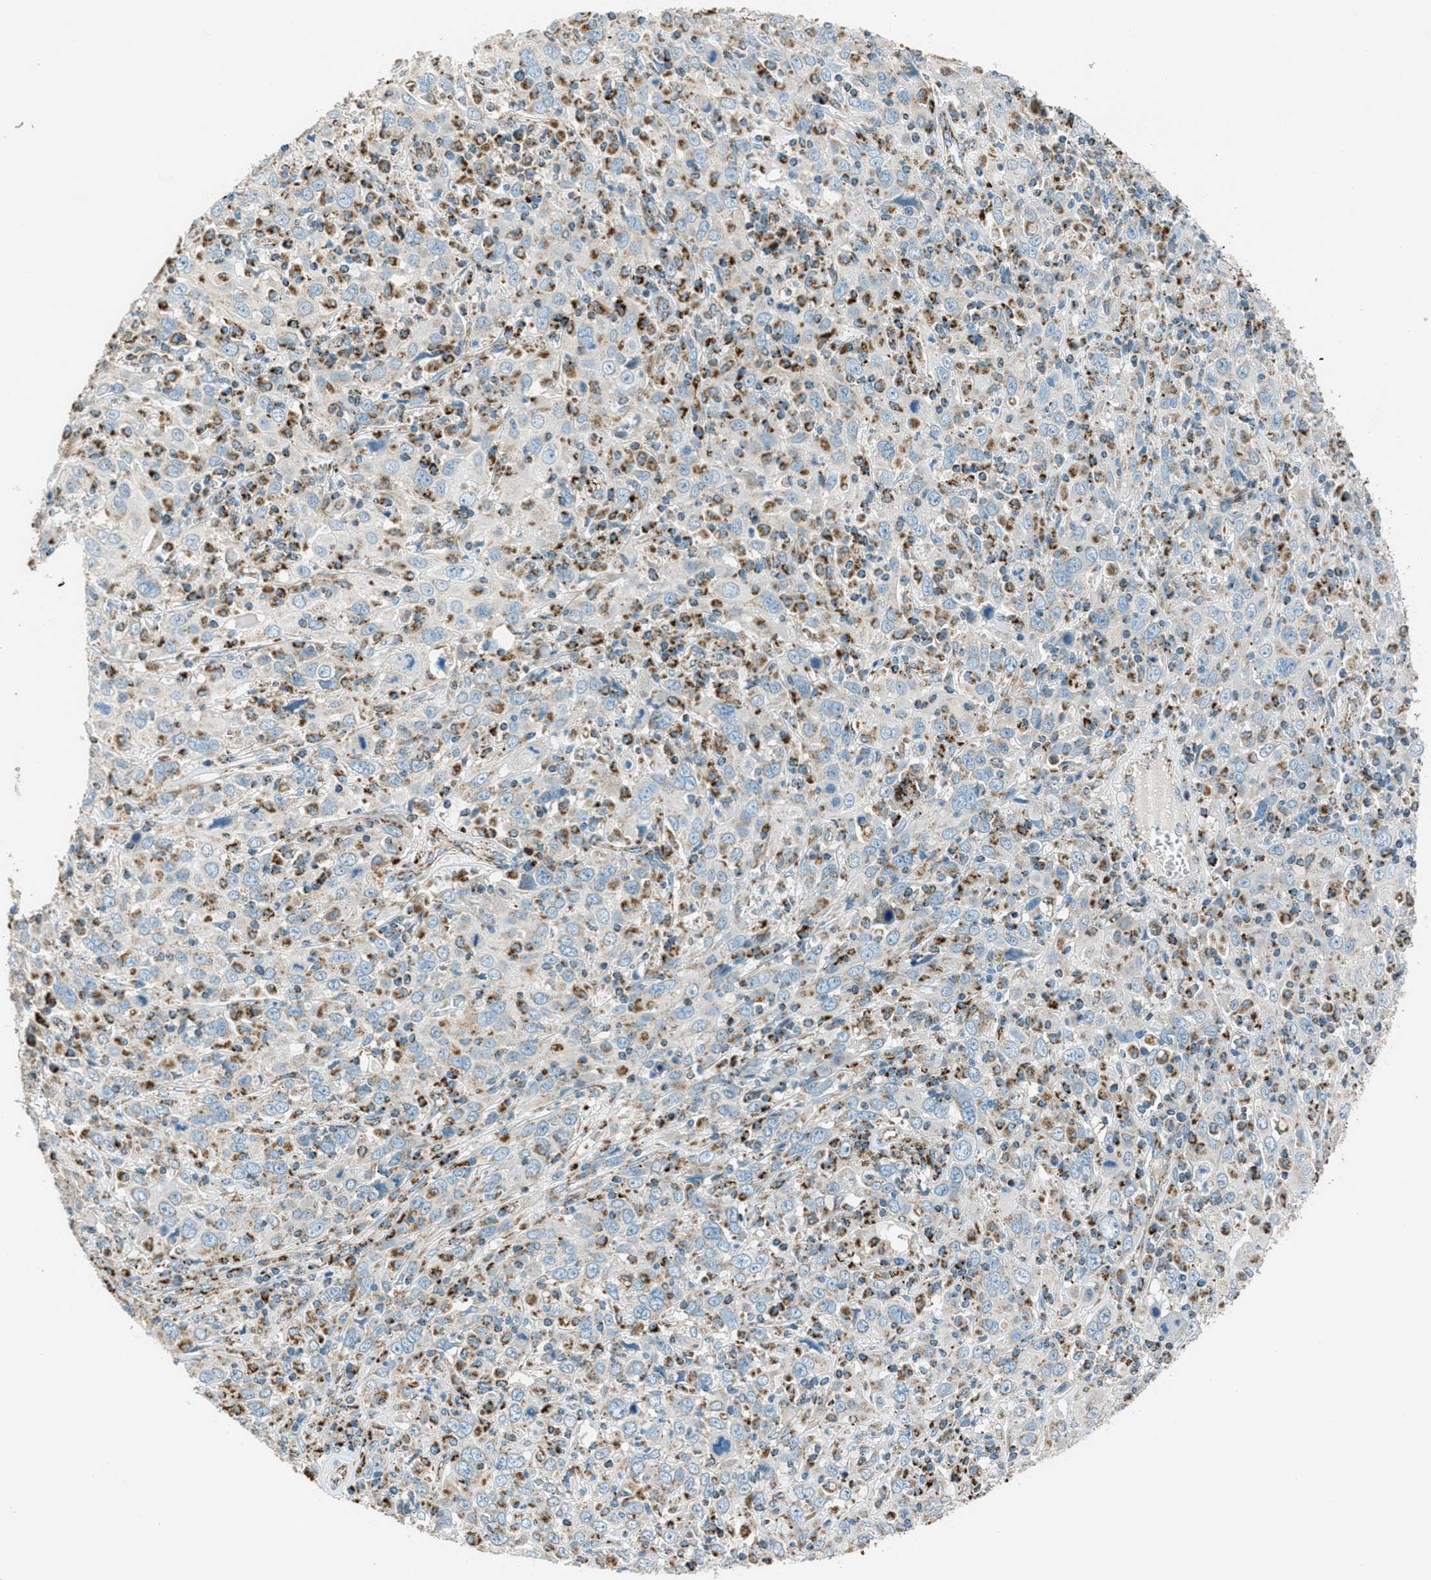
{"staining": {"intensity": "moderate", "quantity": ">75%", "location": "cytoplasmic/membranous"}, "tissue": "cervical cancer", "cell_type": "Tumor cells", "image_type": "cancer", "snomed": [{"axis": "morphology", "description": "Squamous cell carcinoma, NOS"}, {"axis": "topography", "description": "Cervix"}], "caption": "A high-resolution histopathology image shows immunohistochemistry staining of squamous cell carcinoma (cervical), which displays moderate cytoplasmic/membranous expression in about >75% of tumor cells. (Stains: DAB (3,3'-diaminobenzidine) in brown, nuclei in blue, Microscopy: brightfield microscopy at high magnification).", "gene": "CHST15", "patient": {"sex": "female", "age": 46}}